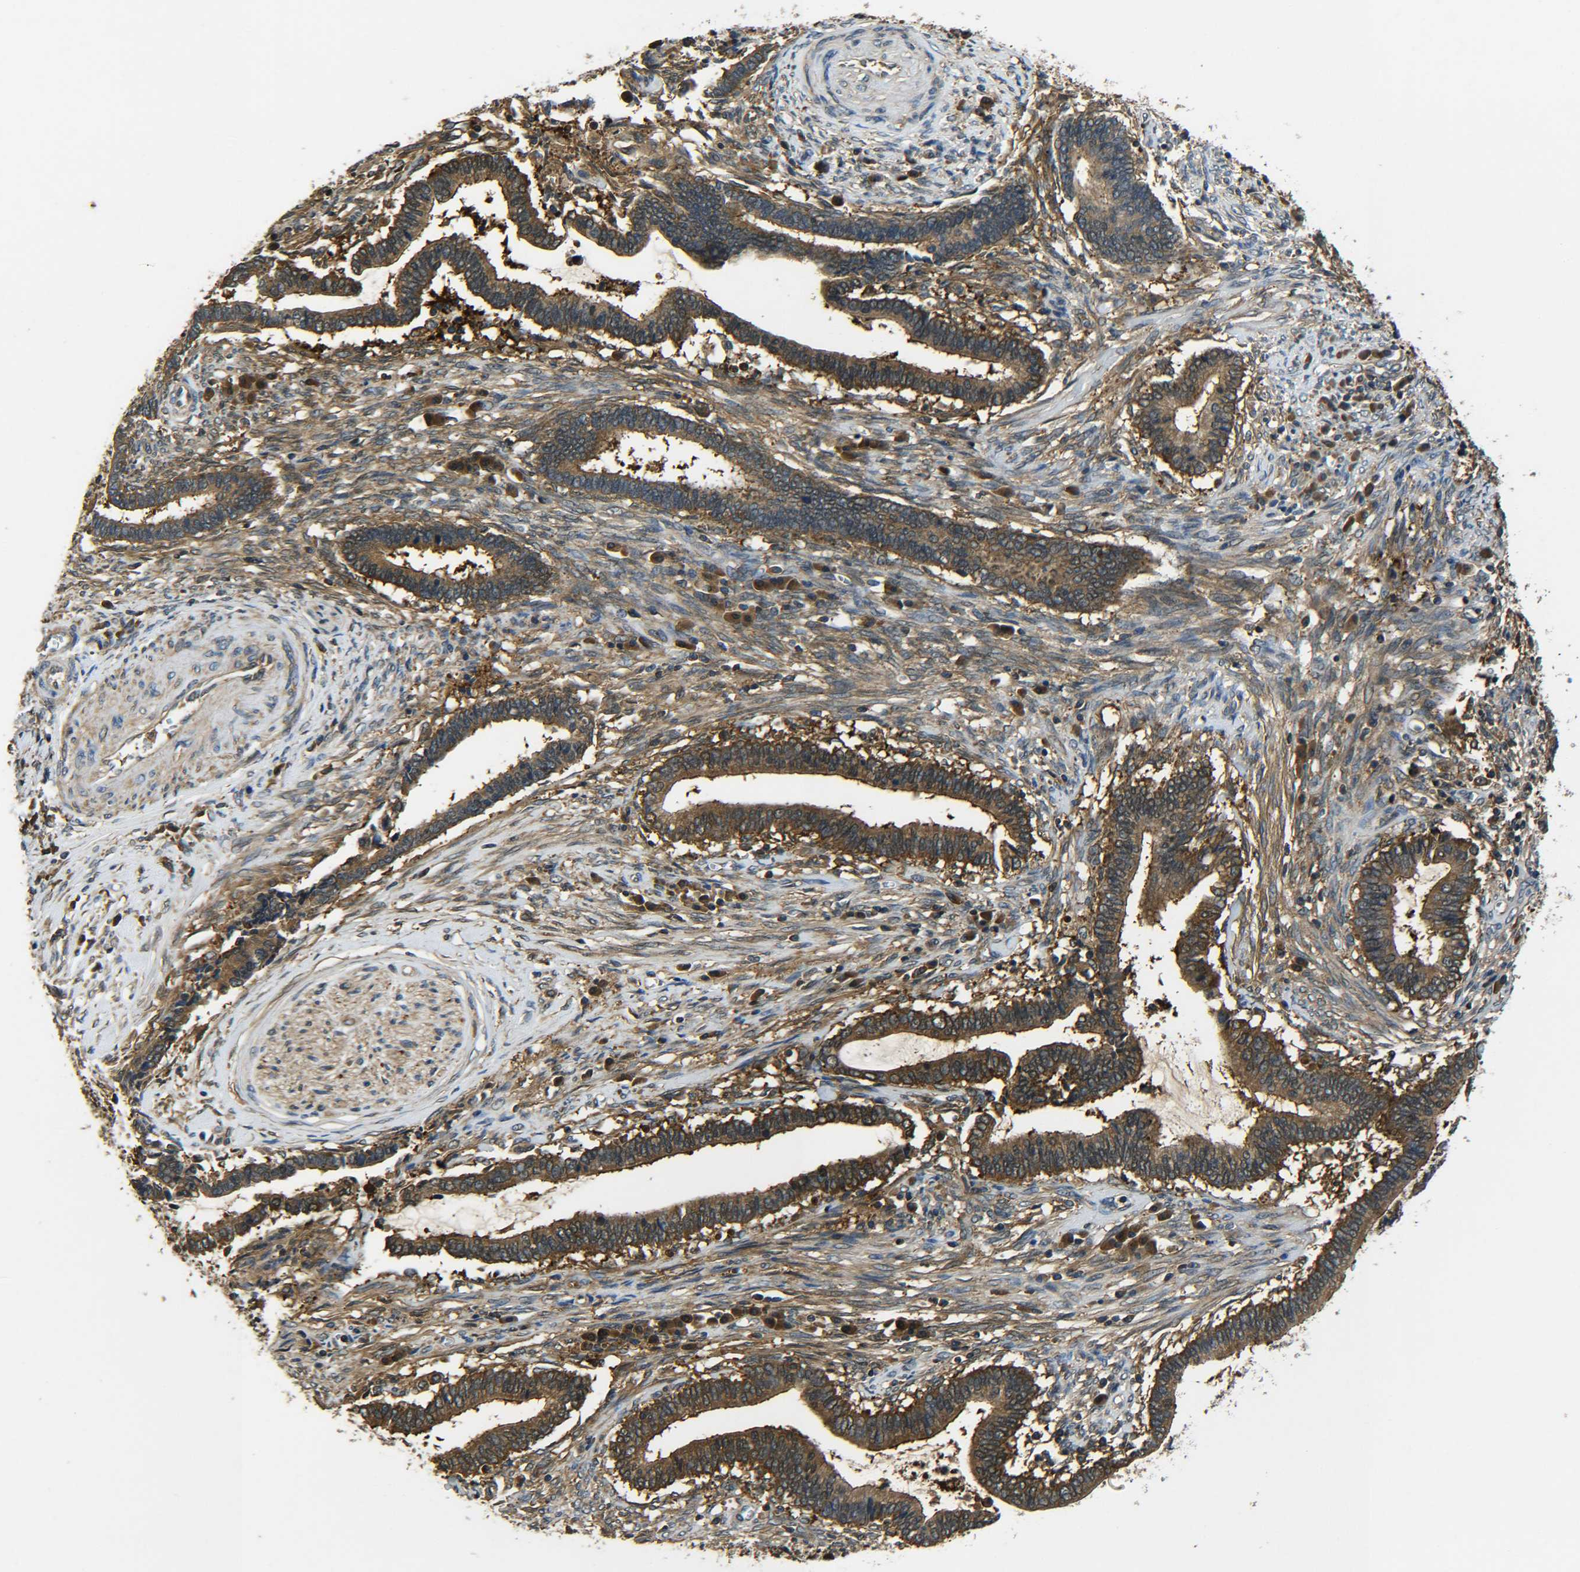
{"staining": {"intensity": "strong", "quantity": ">75%", "location": "cytoplasmic/membranous"}, "tissue": "cervical cancer", "cell_type": "Tumor cells", "image_type": "cancer", "snomed": [{"axis": "morphology", "description": "Adenocarcinoma, NOS"}, {"axis": "topography", "description": "Cervix"}], "caption": "This histopathology image shows immunohistochemistry staining of adenocarcinoma (cervical), with high strong cytoplasmic/membranous staining in approximately >75% of tumor cells.", "gene": "PREB", "patient": {"sex": "female", "age": 44}}